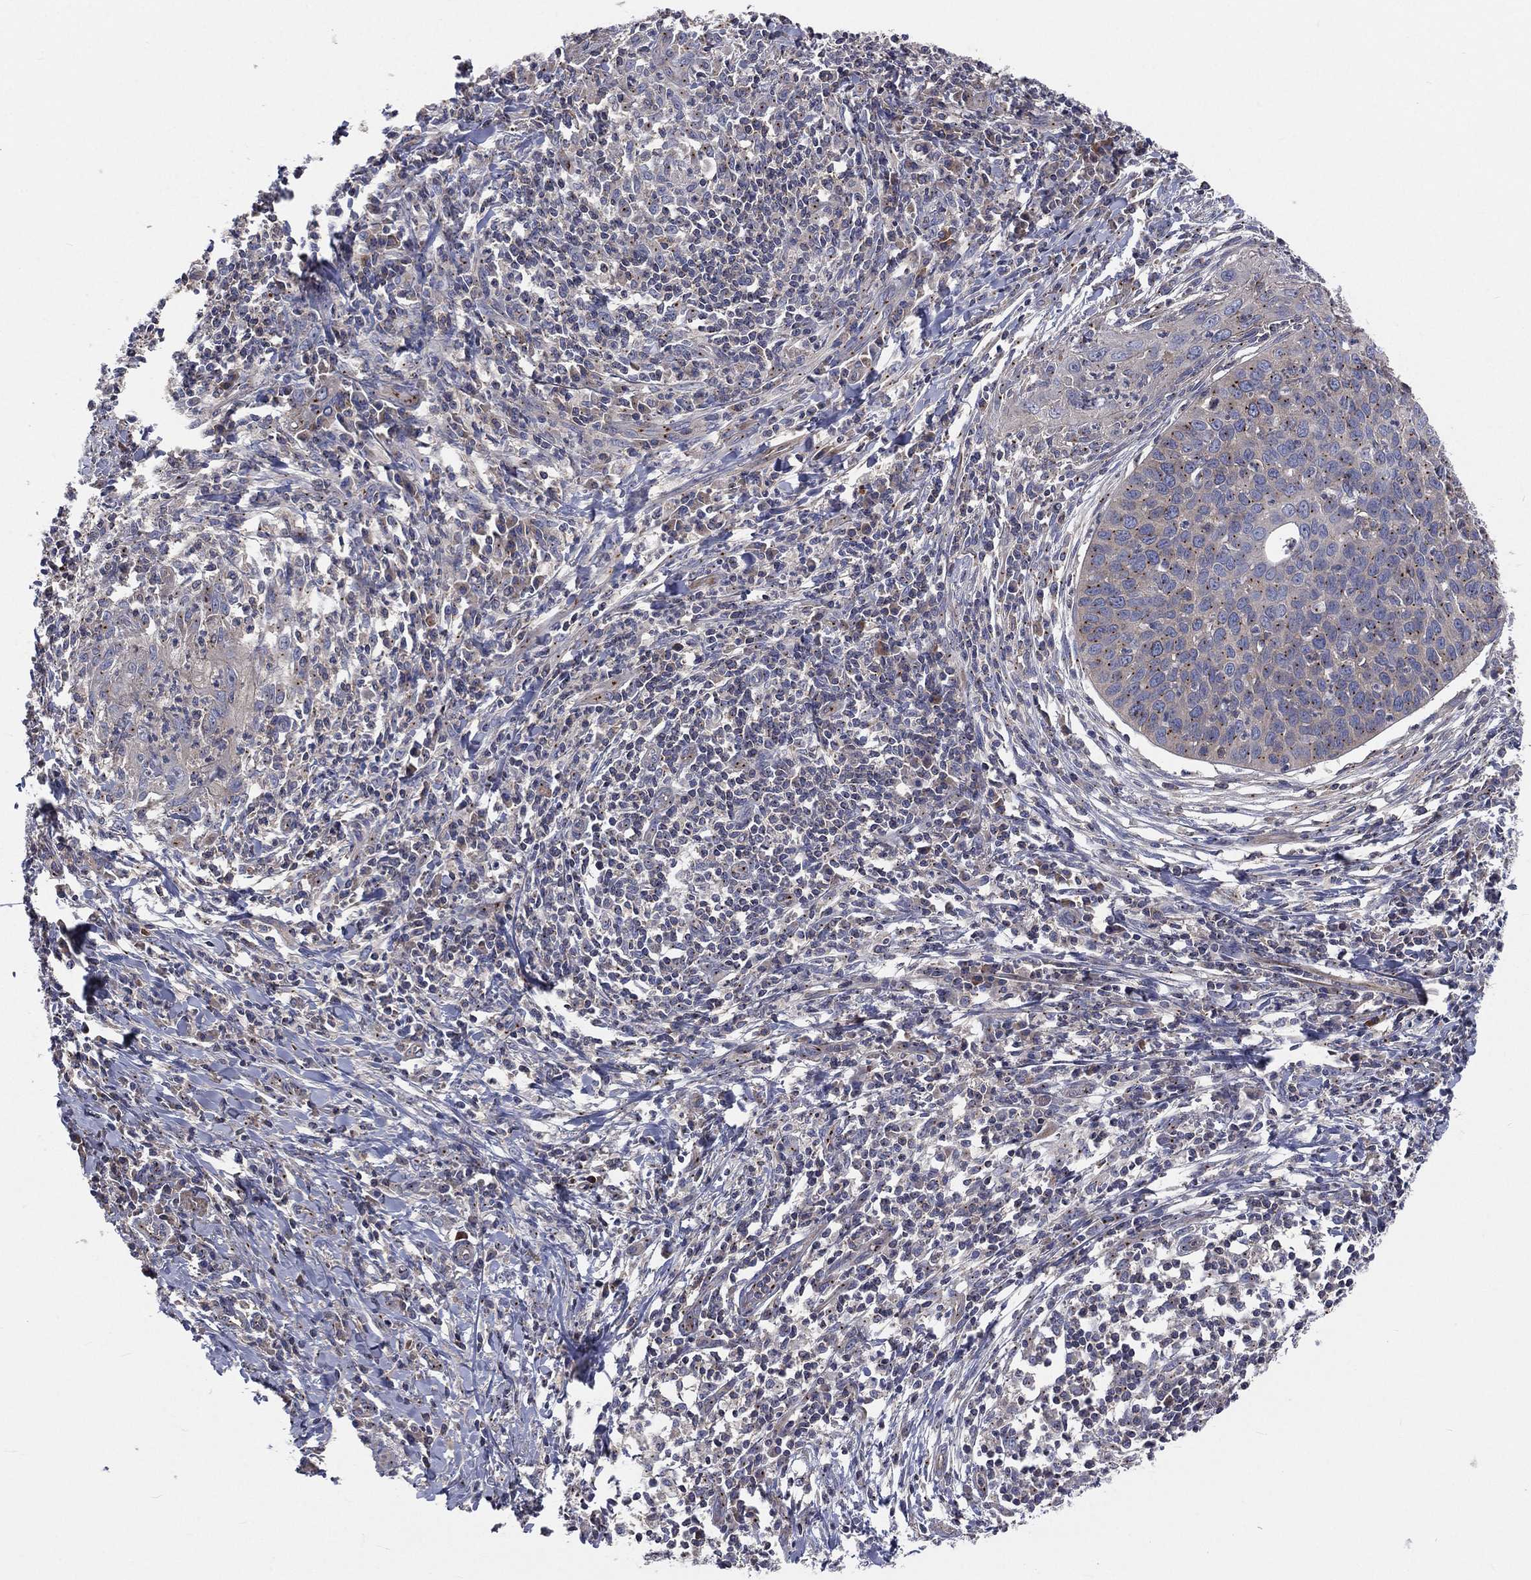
{"staining": {"intensity": "moderate", "quantity": "25%-75%", "location": "cytoplasmic/membranous"}, "tissue": "cervical cancer", "cell_type": "Tumor cells", "image_type": "cancer", "snomed": [{"axis": "morphology", "description": "Squamous cell carcinoma, NOS"}, {"axis": "topography", "description": "Cervix"}], "caption": "The image displays a brown stain indicating the presence of a protein in the cytoplasmic/membranous of tumor cells in cervical squamous cell carcinoma.", "gene": "CROCC", "patient": {"sex": "female", "age": 26}}